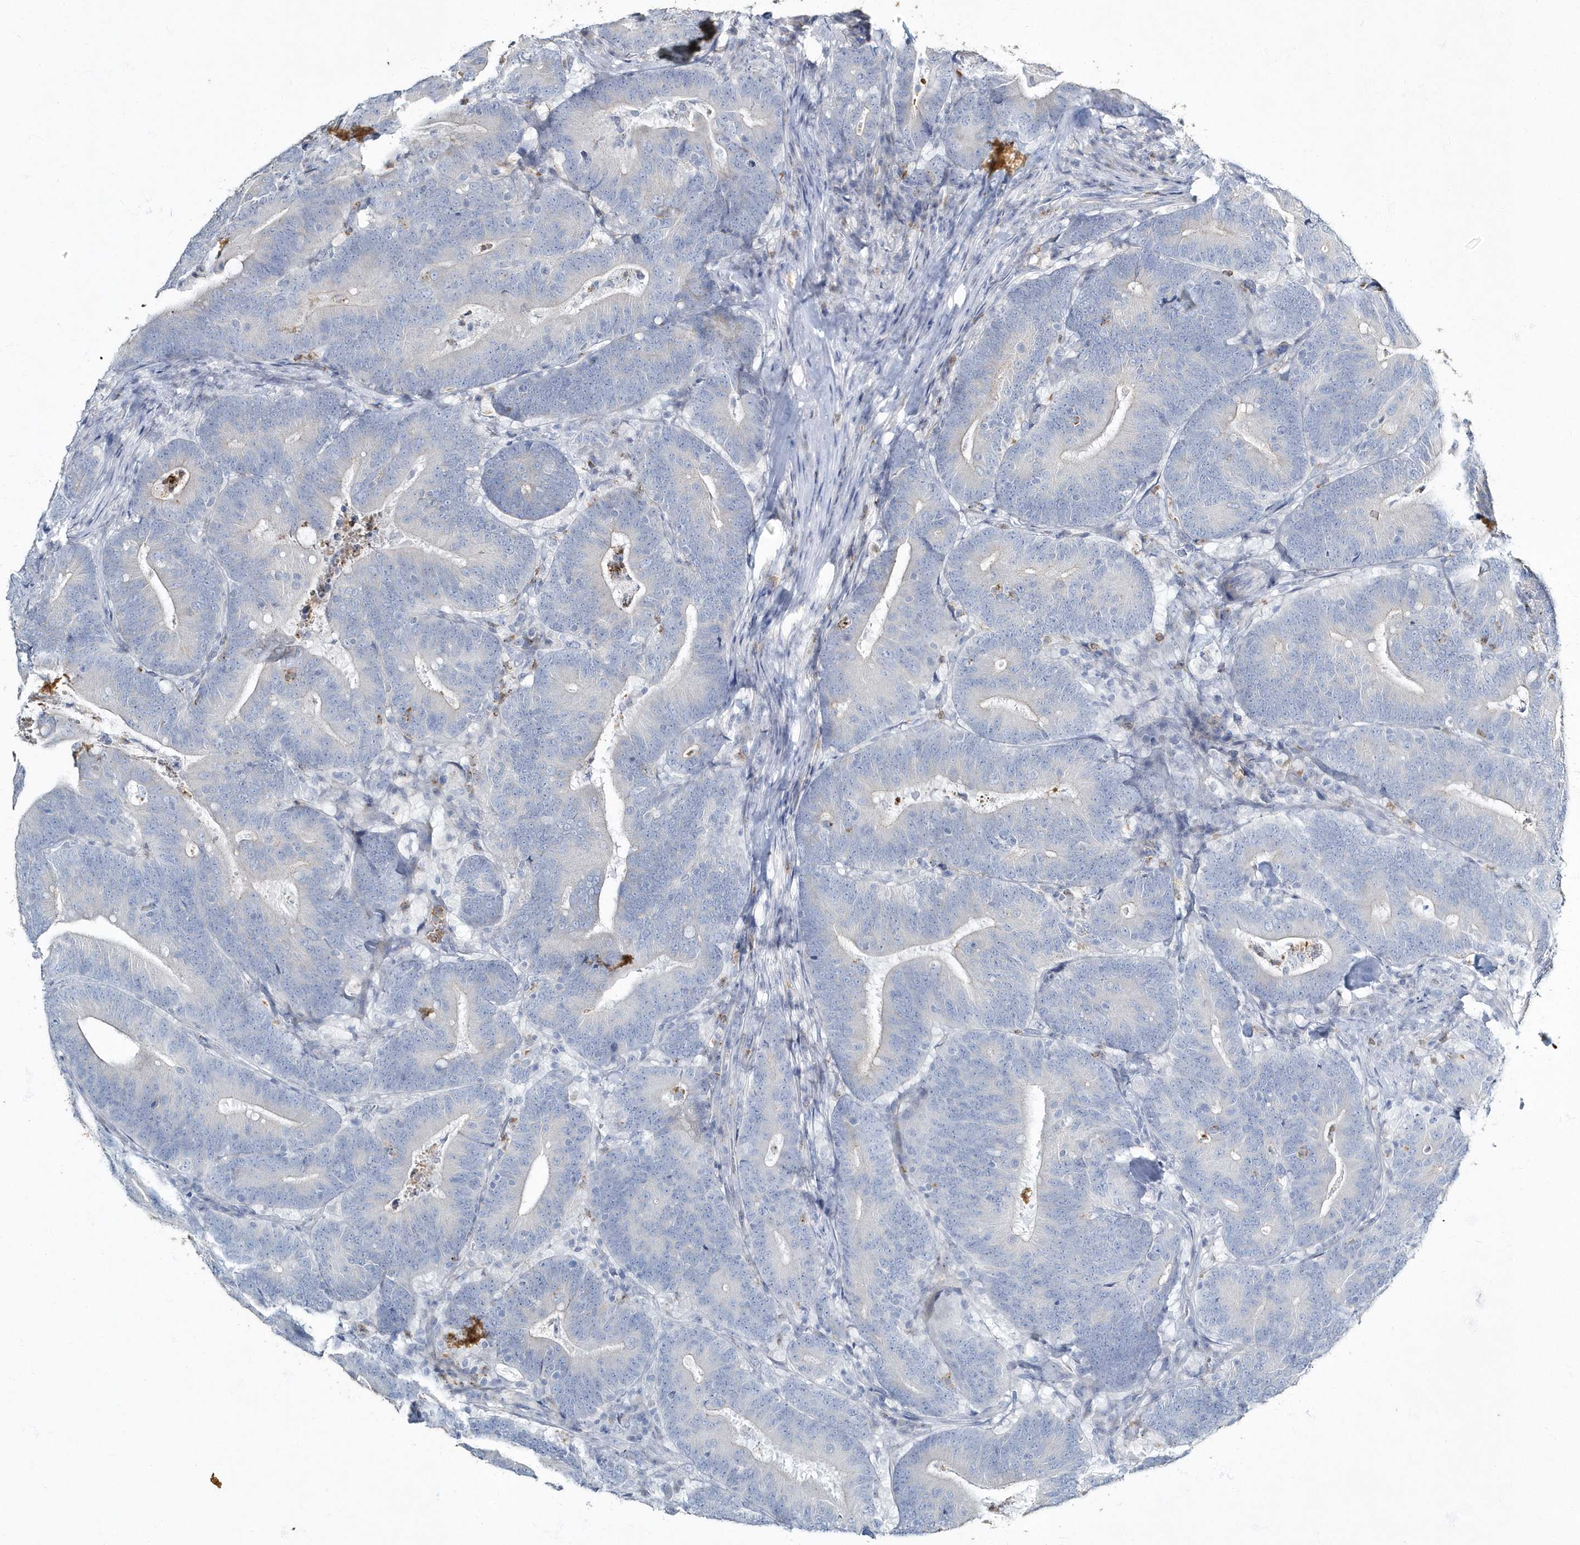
{"staining": {"intensity": "negative", "quantity": "none", "location": "none"}, "tissue": "colorectal cancer", "cell_type": "Tumor cells", "image_type": "cancer", "snomed": [{"axis": "morphology", "description": "Adenocarcinoma, NOS"}, {"axis": "topography", "description": "Colon"}], "caption": "The immunohistochemistry image has no significant positivity in tumor cells of colorectal adenocarcinoma tissue.", "gene": "MYOT", "patient": {"sex": "female", "age": 66}}